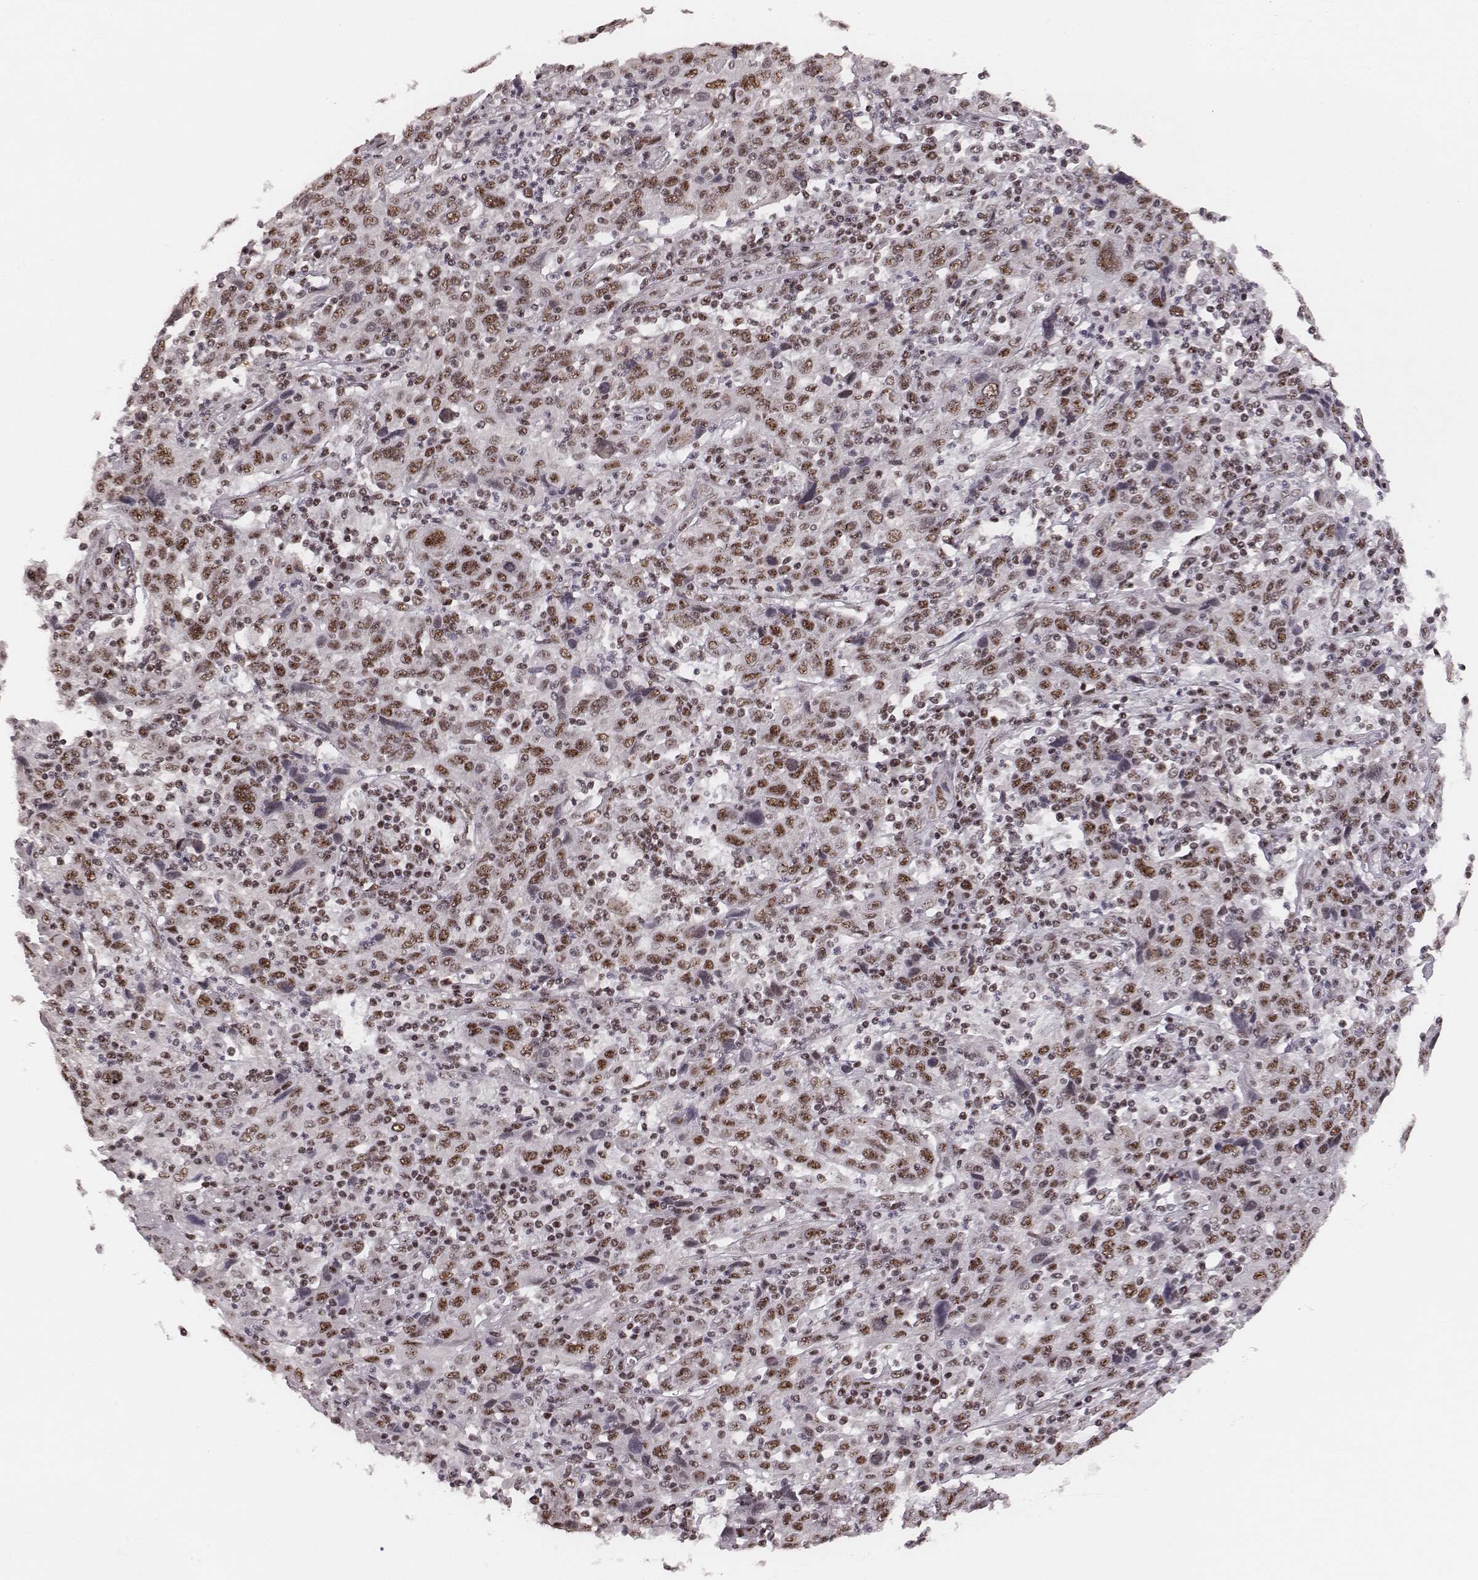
{"staining": {"intensity": "moderate", "quantity": ">75%", "location": "nuclear"}, "tissue": "cervical cancer", "cell_type": "Tumor cells", "image_type": "cancer", "snomed": [{"axis": "morphology", "description": "Squamous cell carcinoma, NOS"}, {"axis": "topography", "description": "Cervix"}], "caption": "Human squamous cell carcinoma (cervical) stained with a protein marker shows moderate staining in tumor cells.", "gene": "LUC7L", "patient": {"sex": "female", "age": 46}}